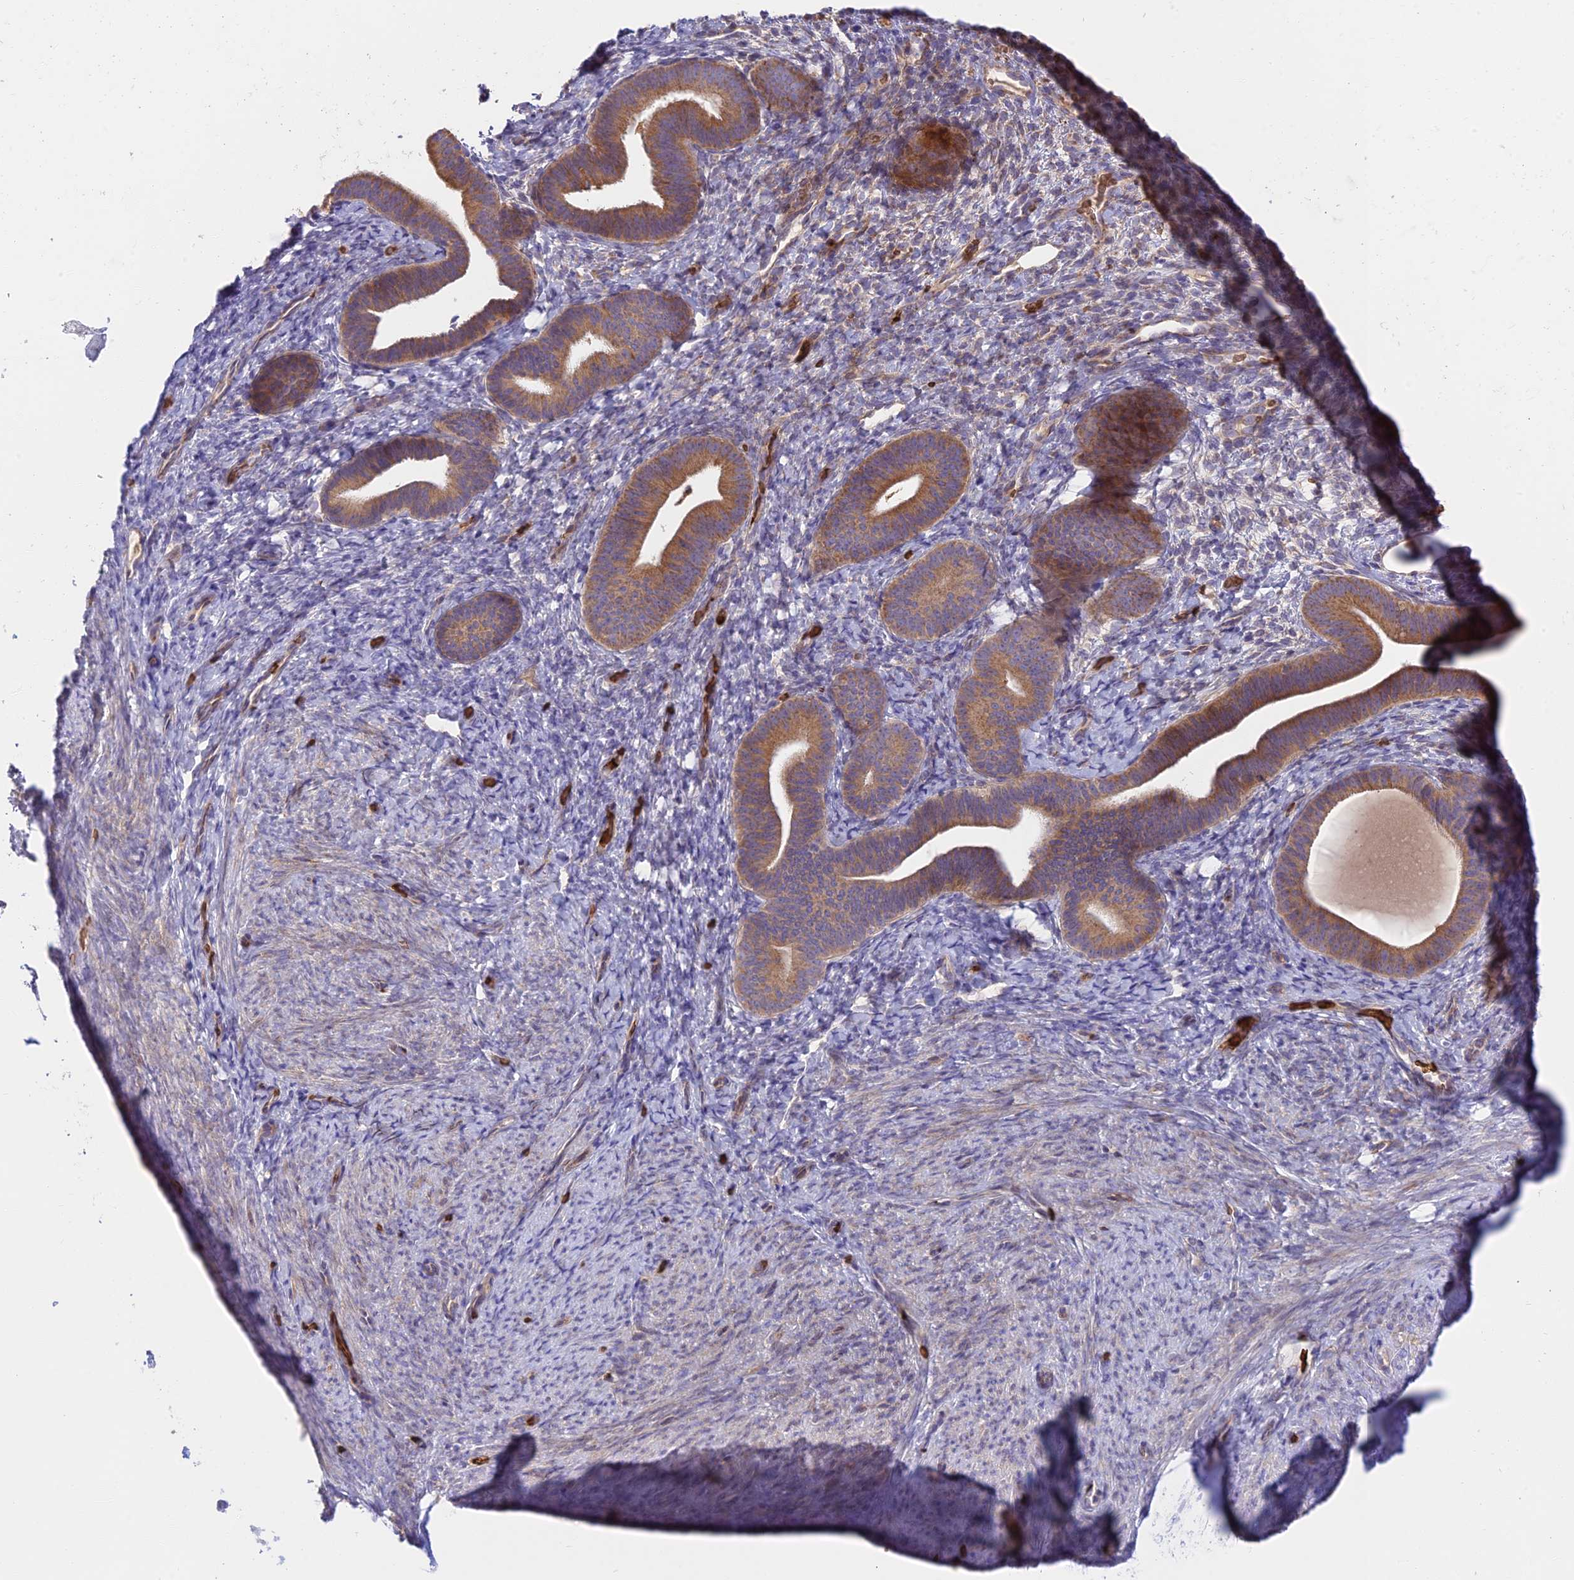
{"staining": {"intensity": "negative", "quantity": "none", "location": "none"}, "tissue": "endometrium", "cell_type": "Cells in endometrial stroma", "image_type": "normal", "snomed": [{"axis": "morphology", "description": "Normal tissue, NOS"}, {"axis": "topography", "description": "Endometrium"}], "caption": "Protein analysis of benign endometrium demonstrates no significant positivity in cells in endometrial stroma.", "gene": "UFSP2", "patient": {"sex": "female", "age": 65}}